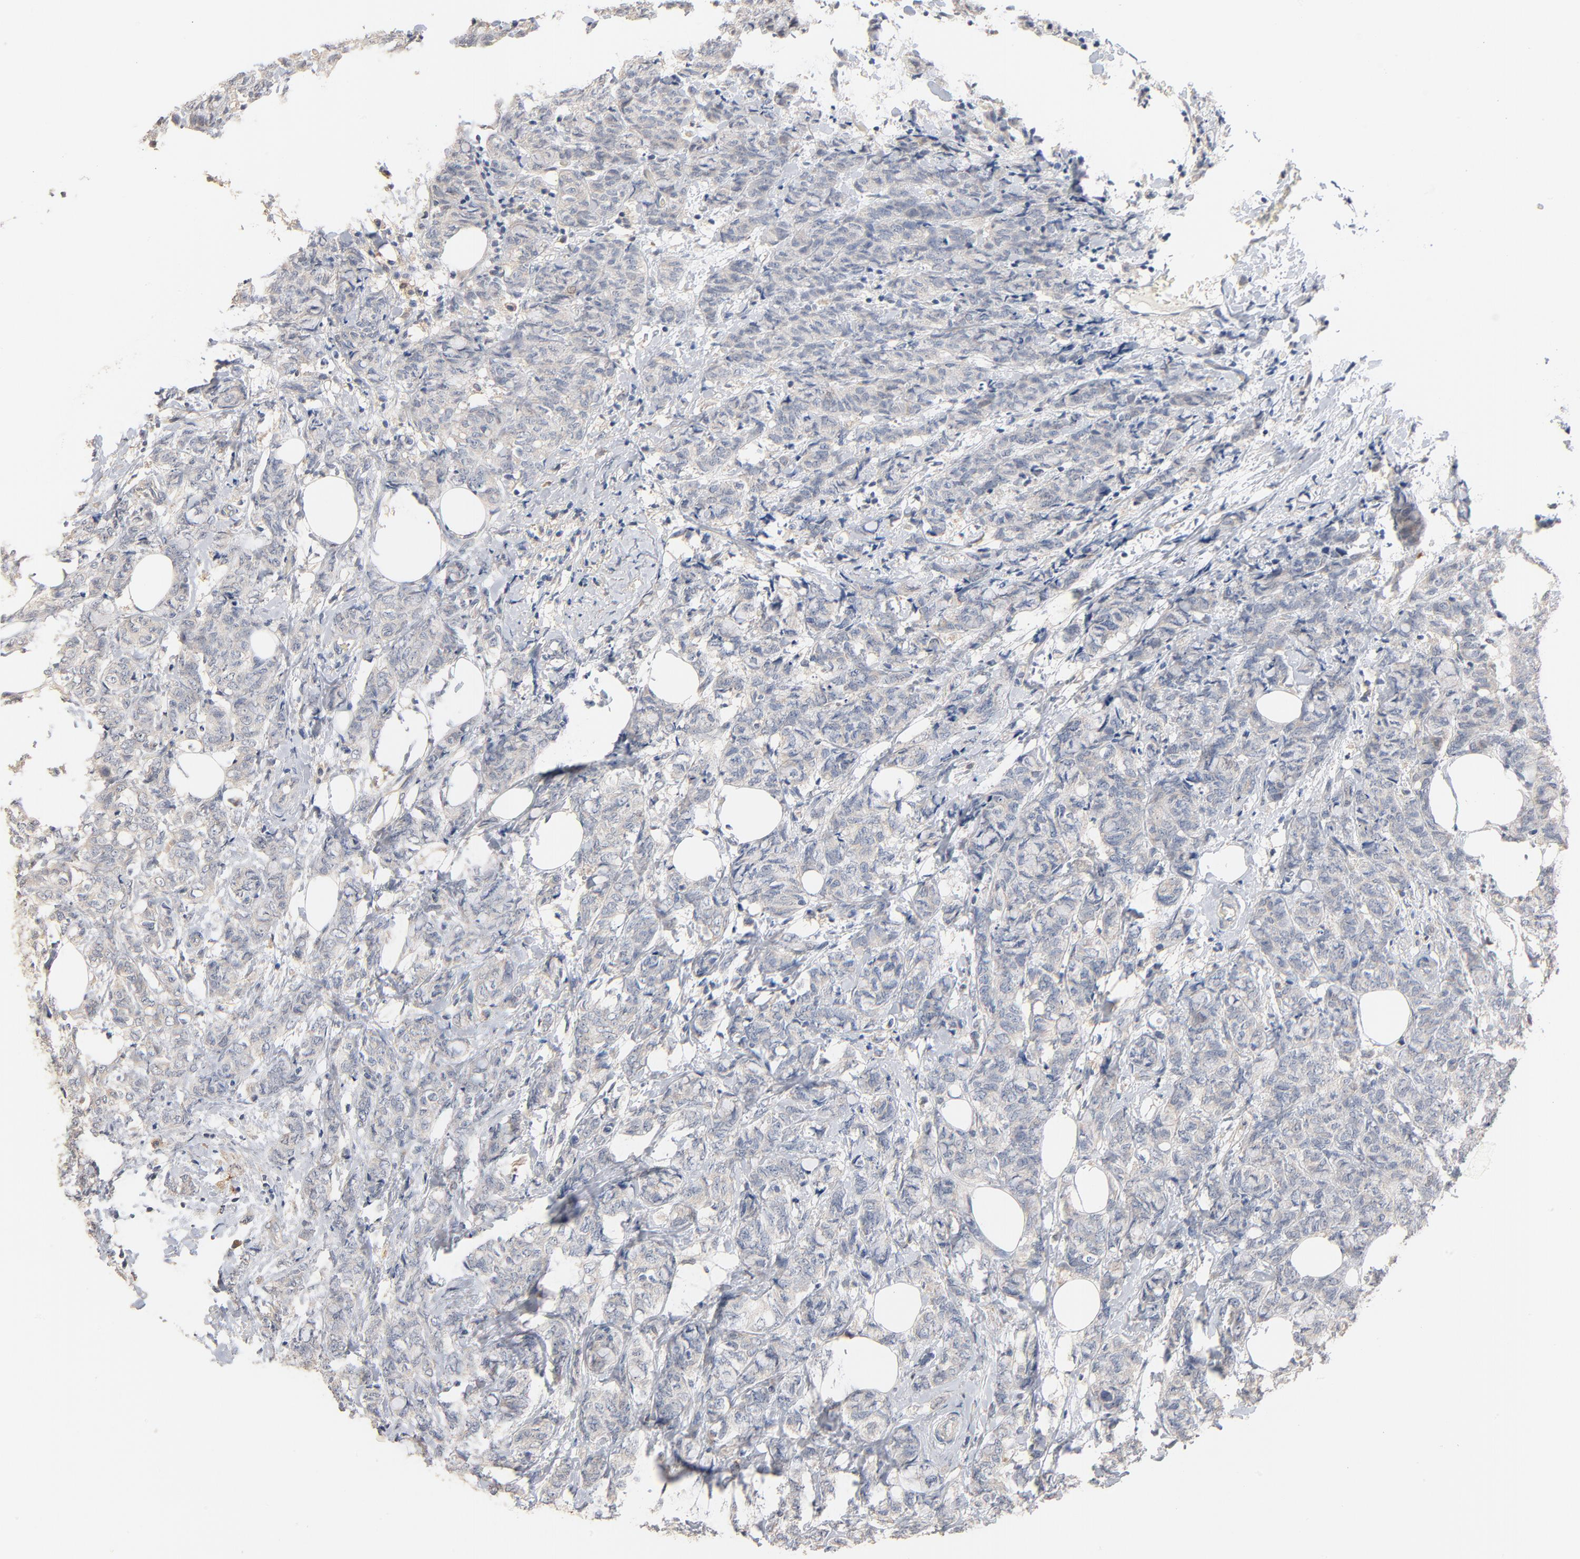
{"staining": {"intensity": "negative", "quantity": "none", "location": "none"}, "tissue": "breast cancer", "cell_type": "Tumor cells", "image_type": "cancer", "snomed": [{"axis": "morphology", "description": "Lobular carcinoma"}, {"axis": "topography", "description": "Breast"}], "caption": "Immunohistochemistry of human breast cancer reveals no positivity in tumor cells.", "gene": "ZDHHC8", "patient": {"sex": "female", "age": 60}}